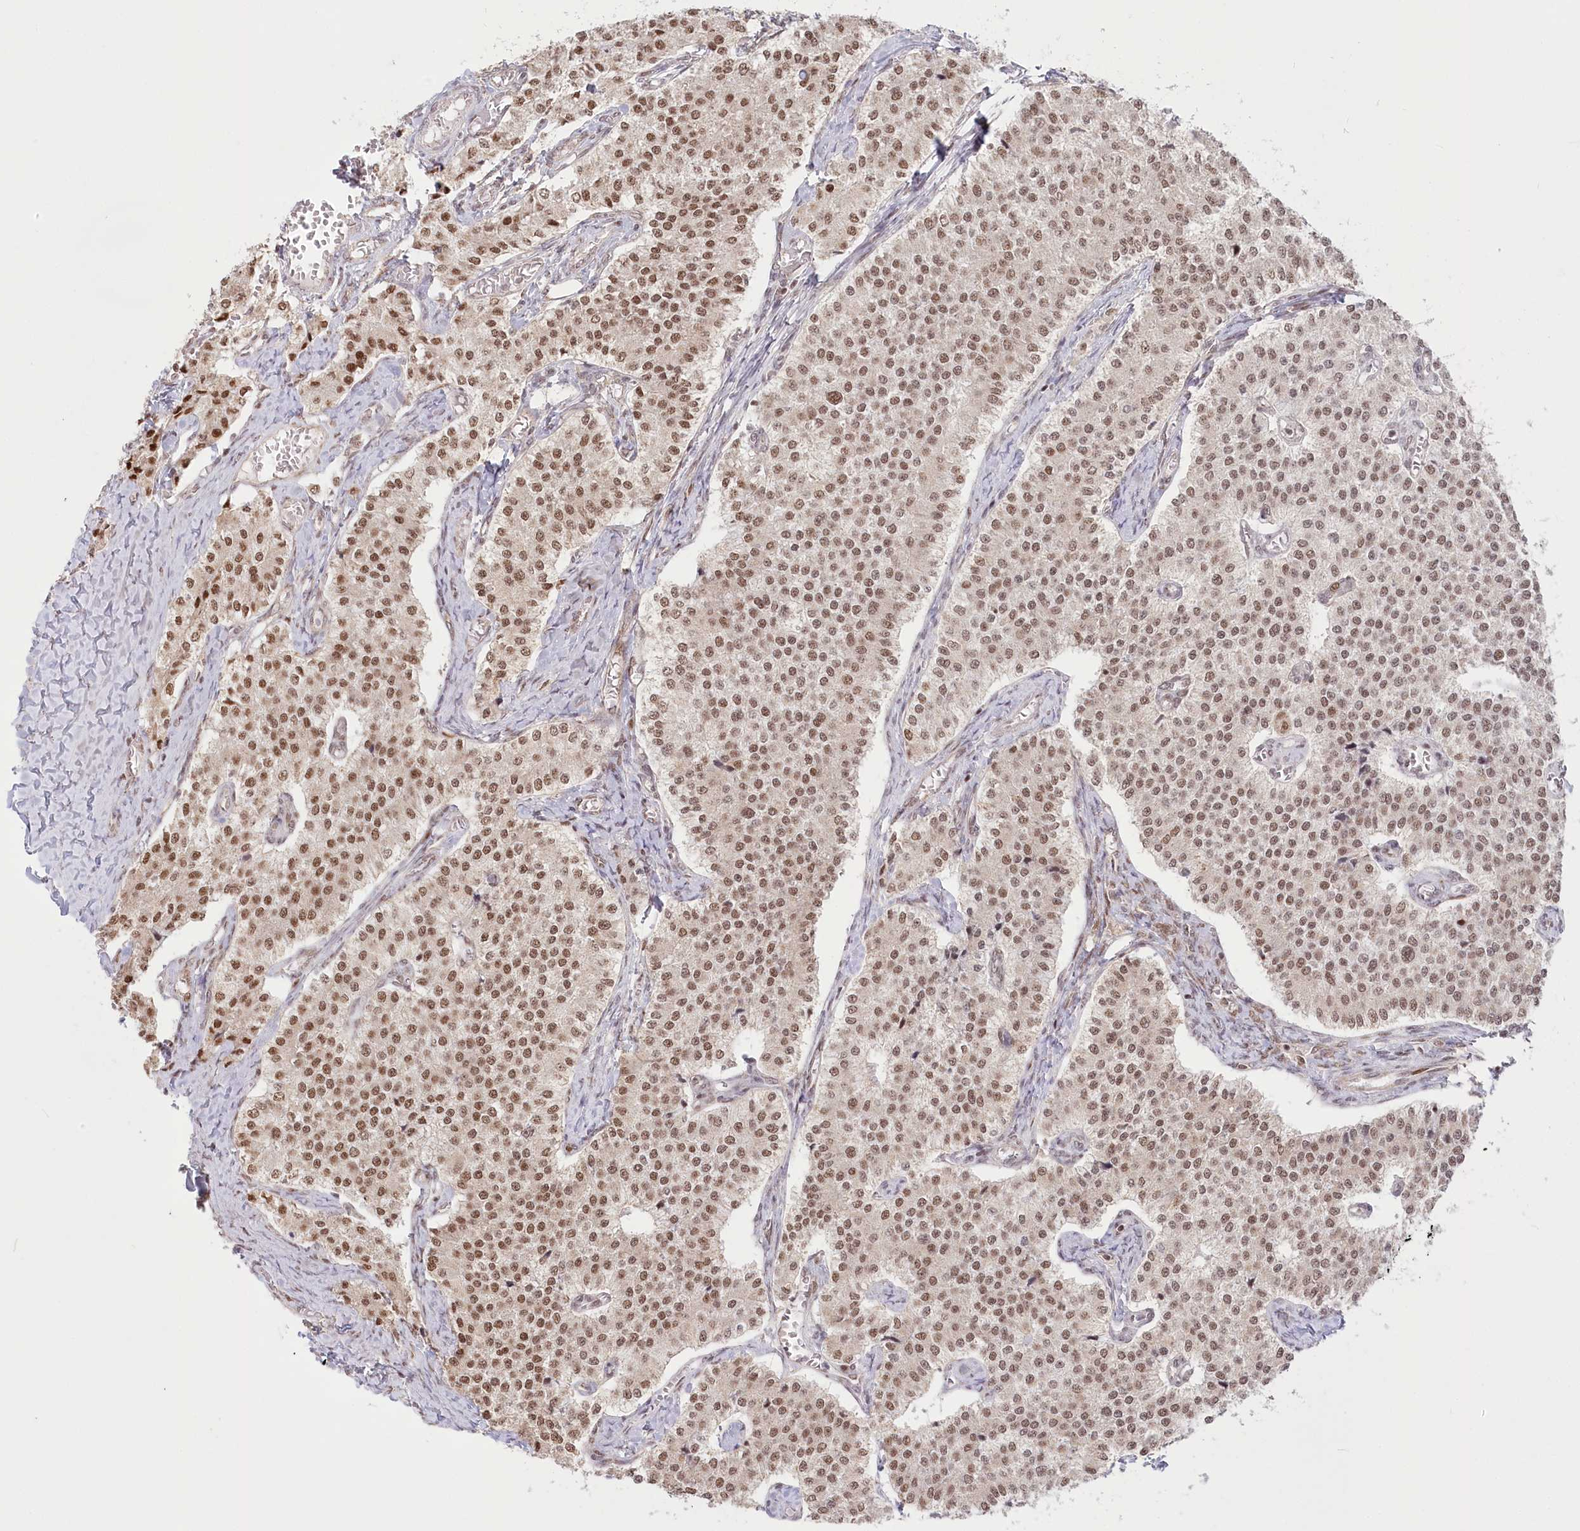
{"staining": {"intensity": "moderate", "quantity": ">75%", "location": "nuclear"}, "tissue": "carcinoid", "cell_type": "Tumor cells", "image_type": "cancer", "snomed": [{"axis": "morphology", "description": "Carcinoid, malignant, NOS"}, {"axis": "topography", "description": "Colon"}], "caption": "IHC (DAB) staining of carcinoid exhibits moderate nuclear protein staining in approximately >75% of tumor cells.", "gene": "PYURF", "patient": {"sex": "female", "age": 52}}